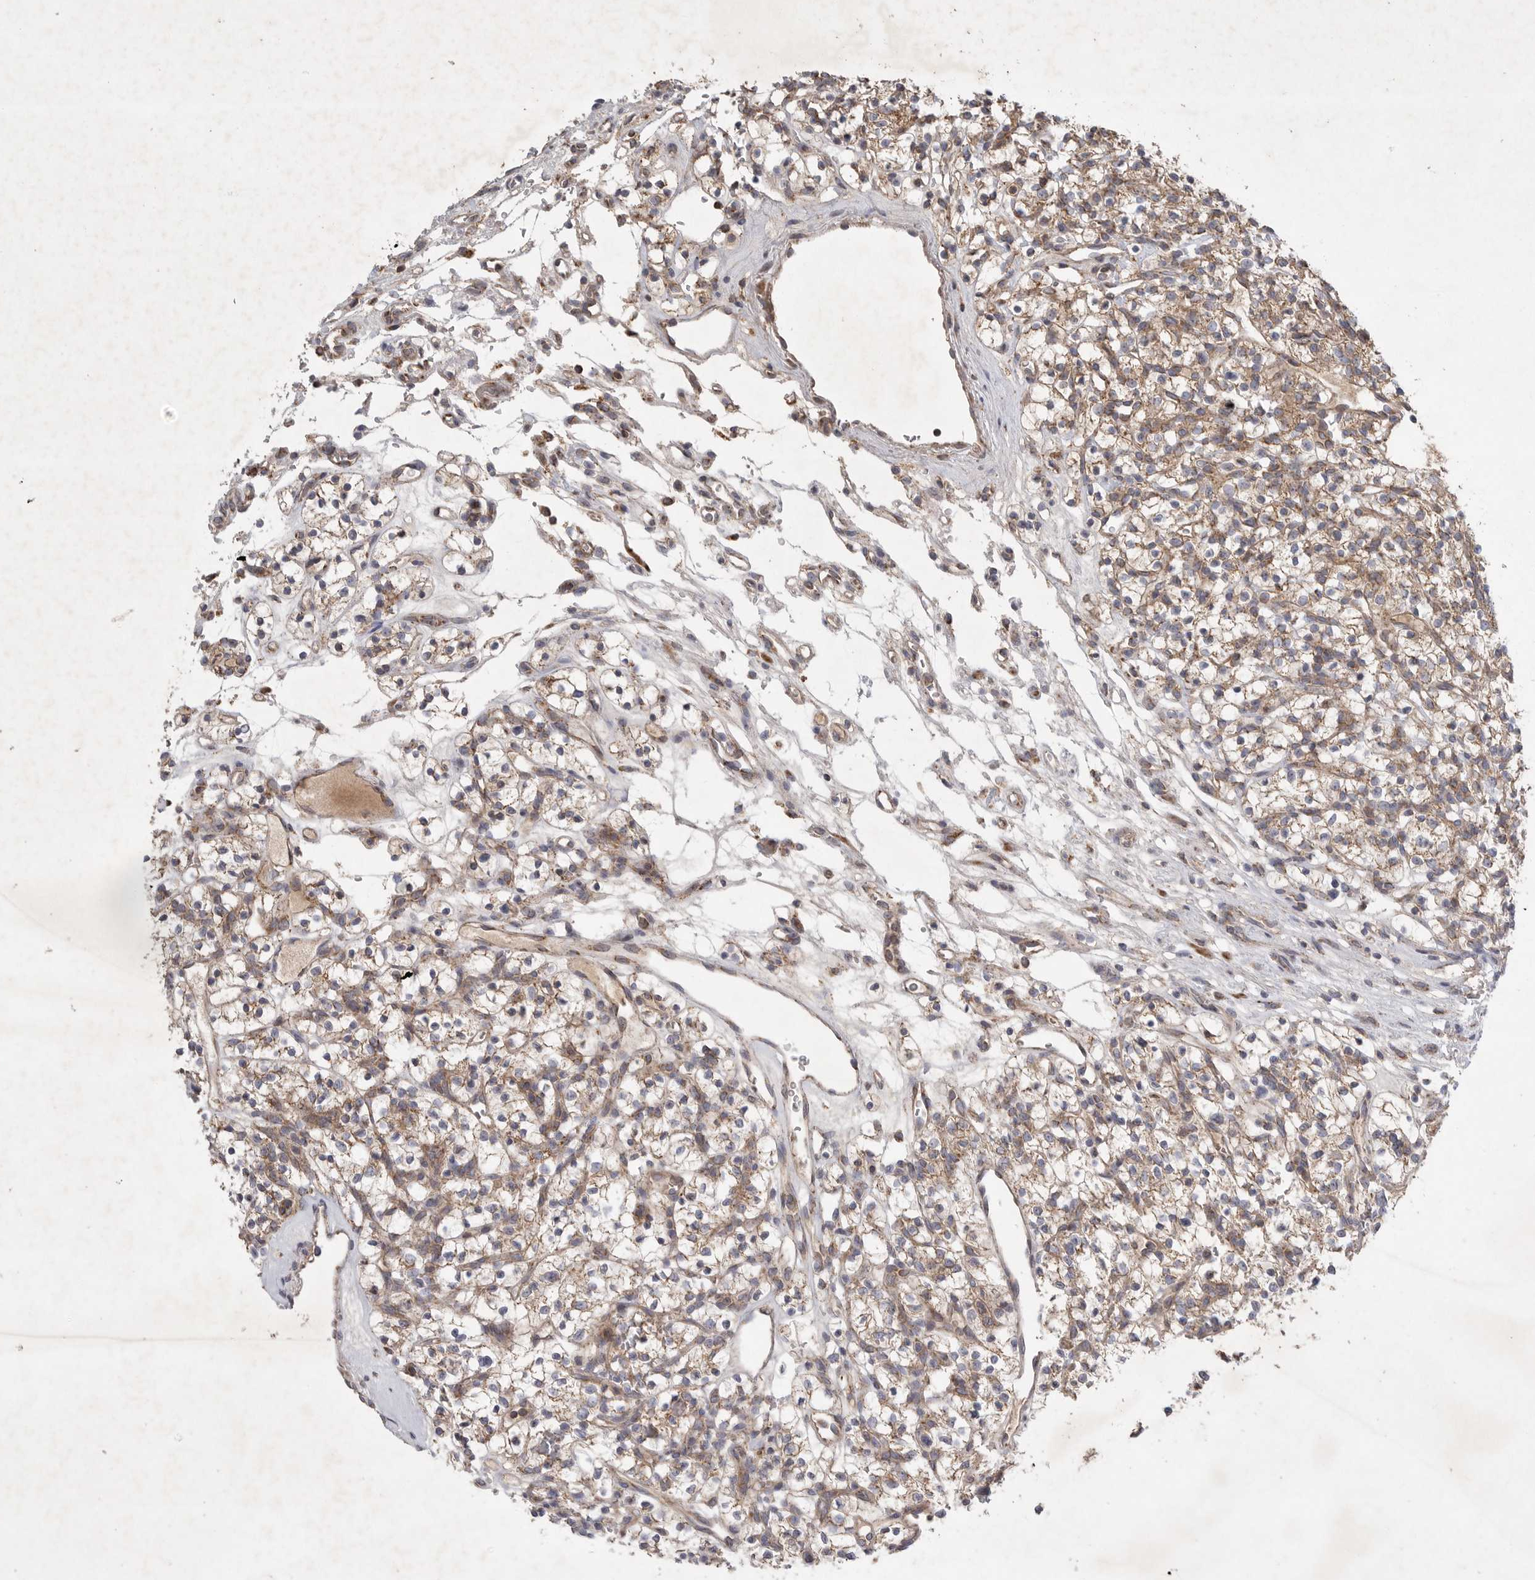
{"staining": {"intensity": "moderate", "quantity": ">75%", "location": "cytoplasmic/membranous"}, "tissue": "renal cancer", "cell_type": "Tumor cells", "image_type": "cancer", "snomed": [{"axis": "morphology", "description": "Adenocarcinoma, NOS"}, {"axis": "topography", "description": "Kidney"}], "caption": "Immunohistochemical staining of adenocarcinoma (renal) demonstrates moderate cytoplasmic/membranous protein positivity in about >75% of tumor cells.", "gene": "KIF21B", "patient": {"sex": "female", "age": 57}}